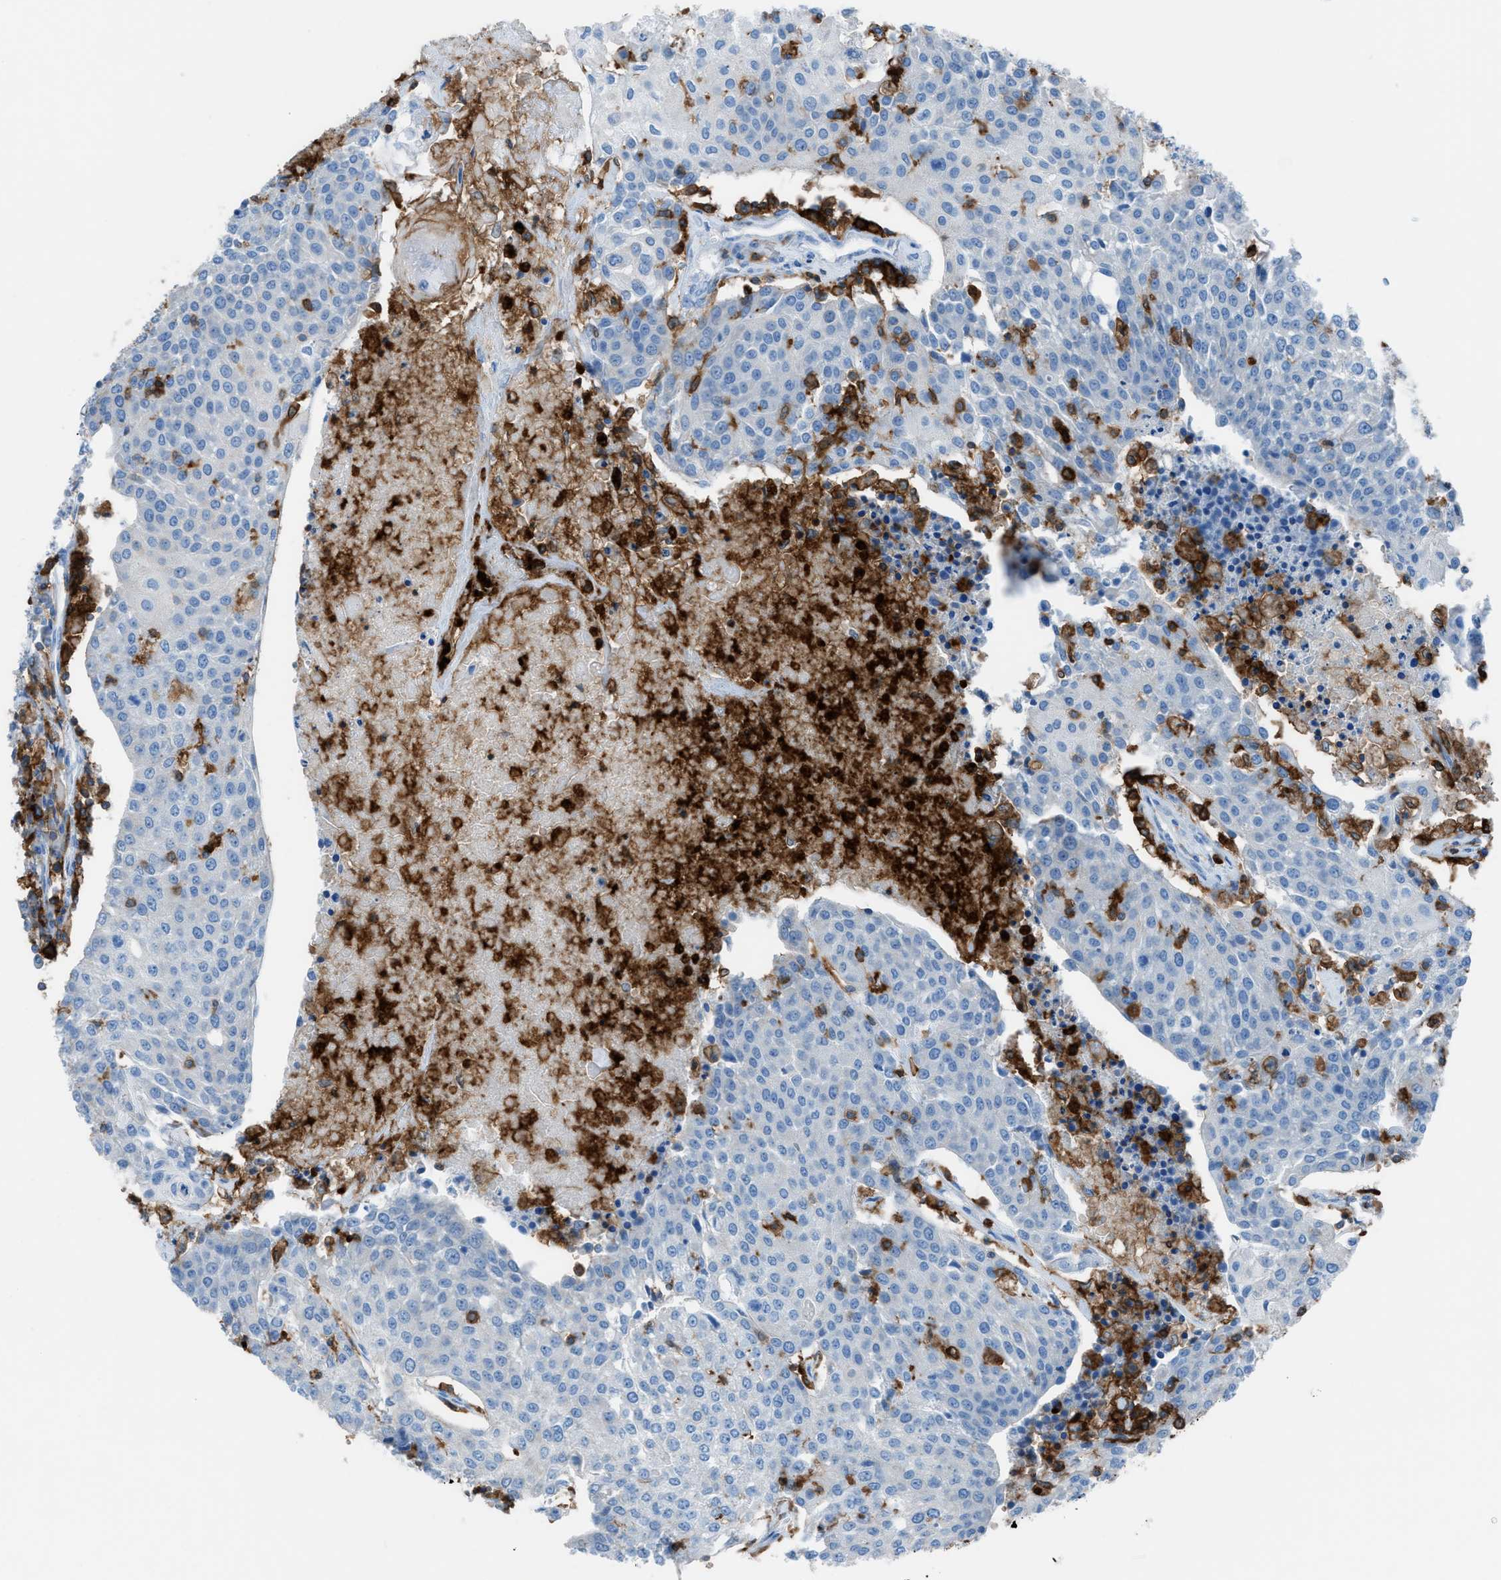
{"staining": {"intensity": "negative", "quantity": "none", "location": "none"}, "tissue": "urothelial cancer", "cell_type": "Tumor cells", "image_type": "cancer", "snomed": [{"axis": "morphology", "description": "Urothelial carcinoma, High grade"}, {"axis": "topography", "description": "Urinary bladder"}], "caption": "The IHC histopathology image has no significant positivity in tumor cells of urothelial cancer tissue.", "gene": "ITGB2", "patient": {"sex": "female", "age": 85}}